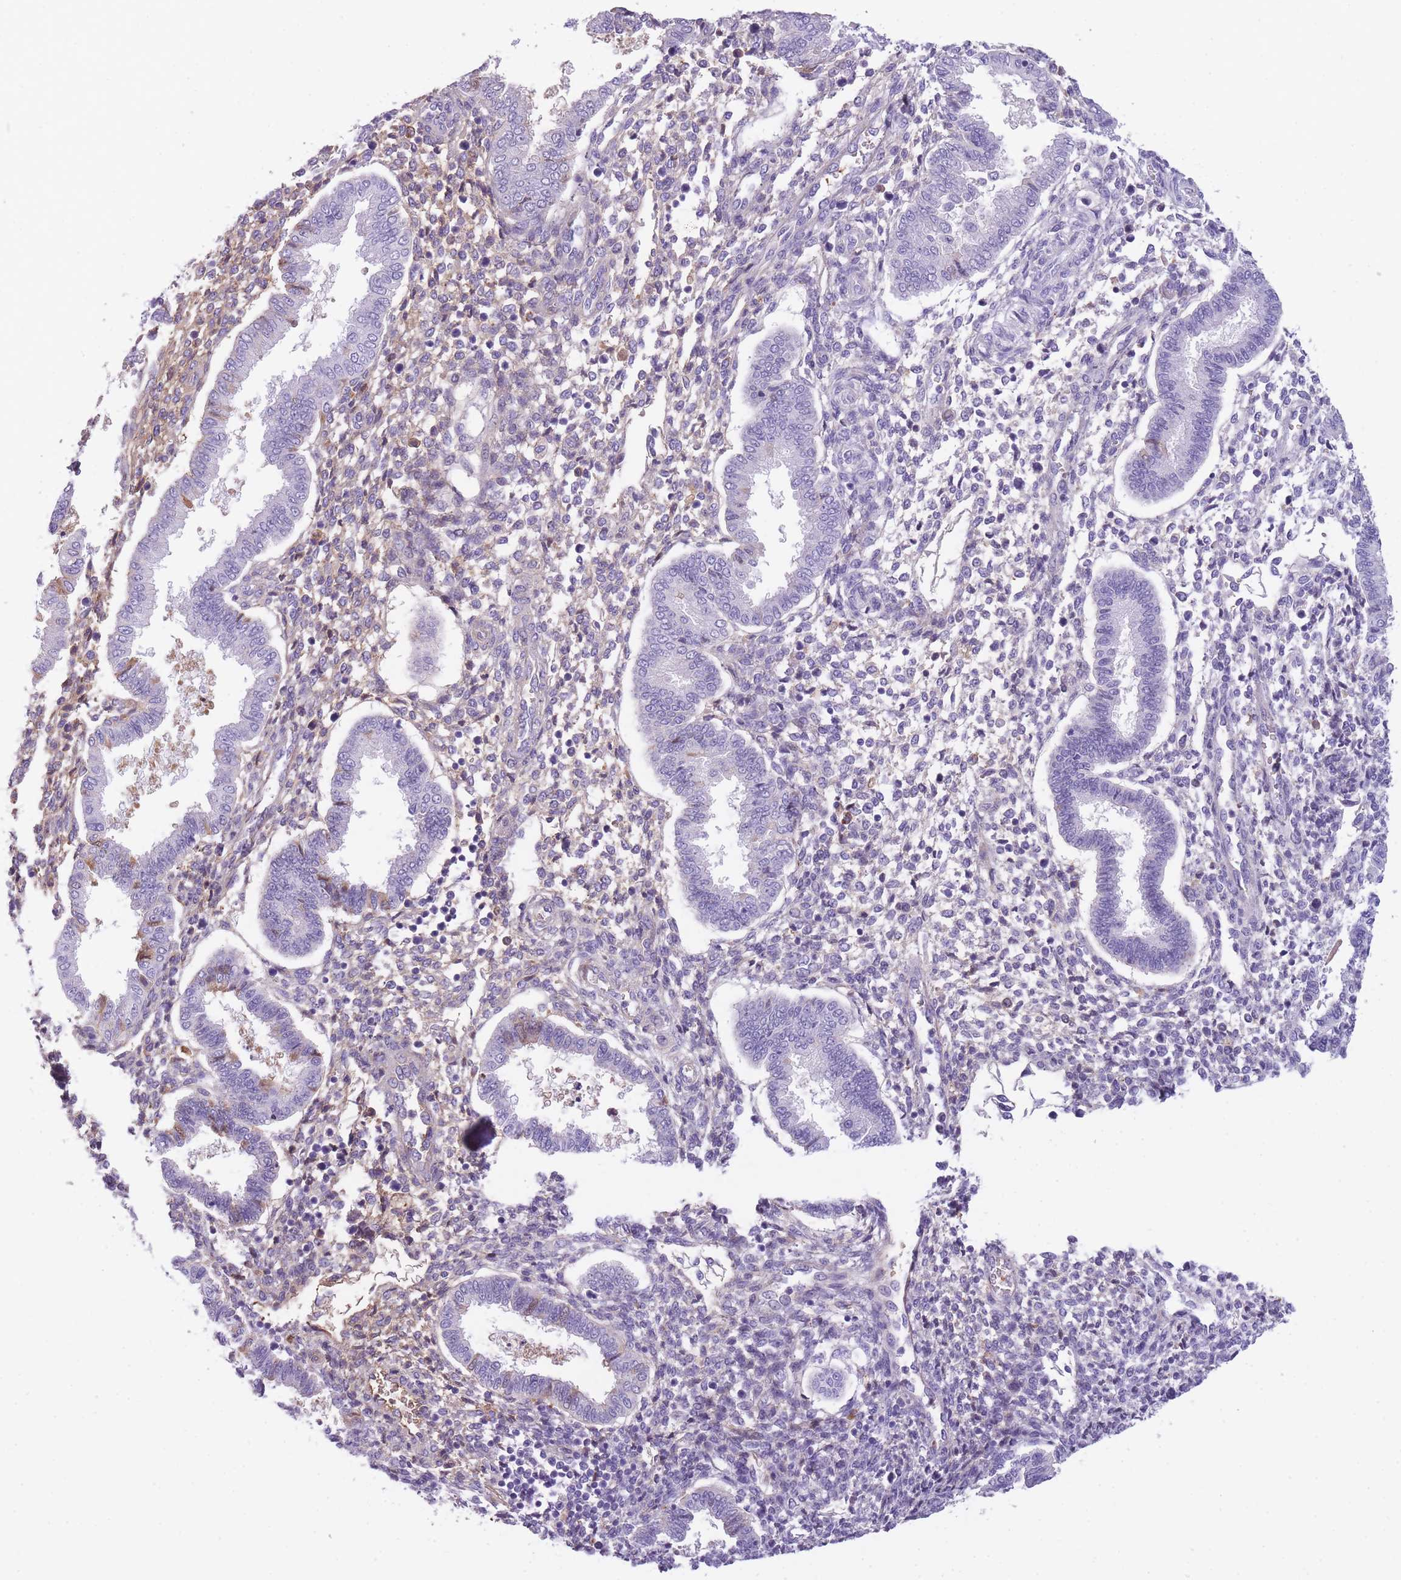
{"staining": {"intensity": "weak", "quantity": "25%-75%", "location": "cytoplasmic/membranous"}, "tissue": "endometrium", "cell_type": "Cells in endometrial stroma", "image_type": "normal", "snomed": [{"axis": "morphology", "description": "Normal tissue, NOS"}, {"axis": "topography", "description": "Endometrium"}], "caption": "Protein staining by IHC demonstrates weak cytoplasmic/membranous positivity in approximately 25%-75% of cells in endometrial stroma in benign endometrium.", "gene": "GNAT1", "patient": {"sex": "female", "age": 24}}